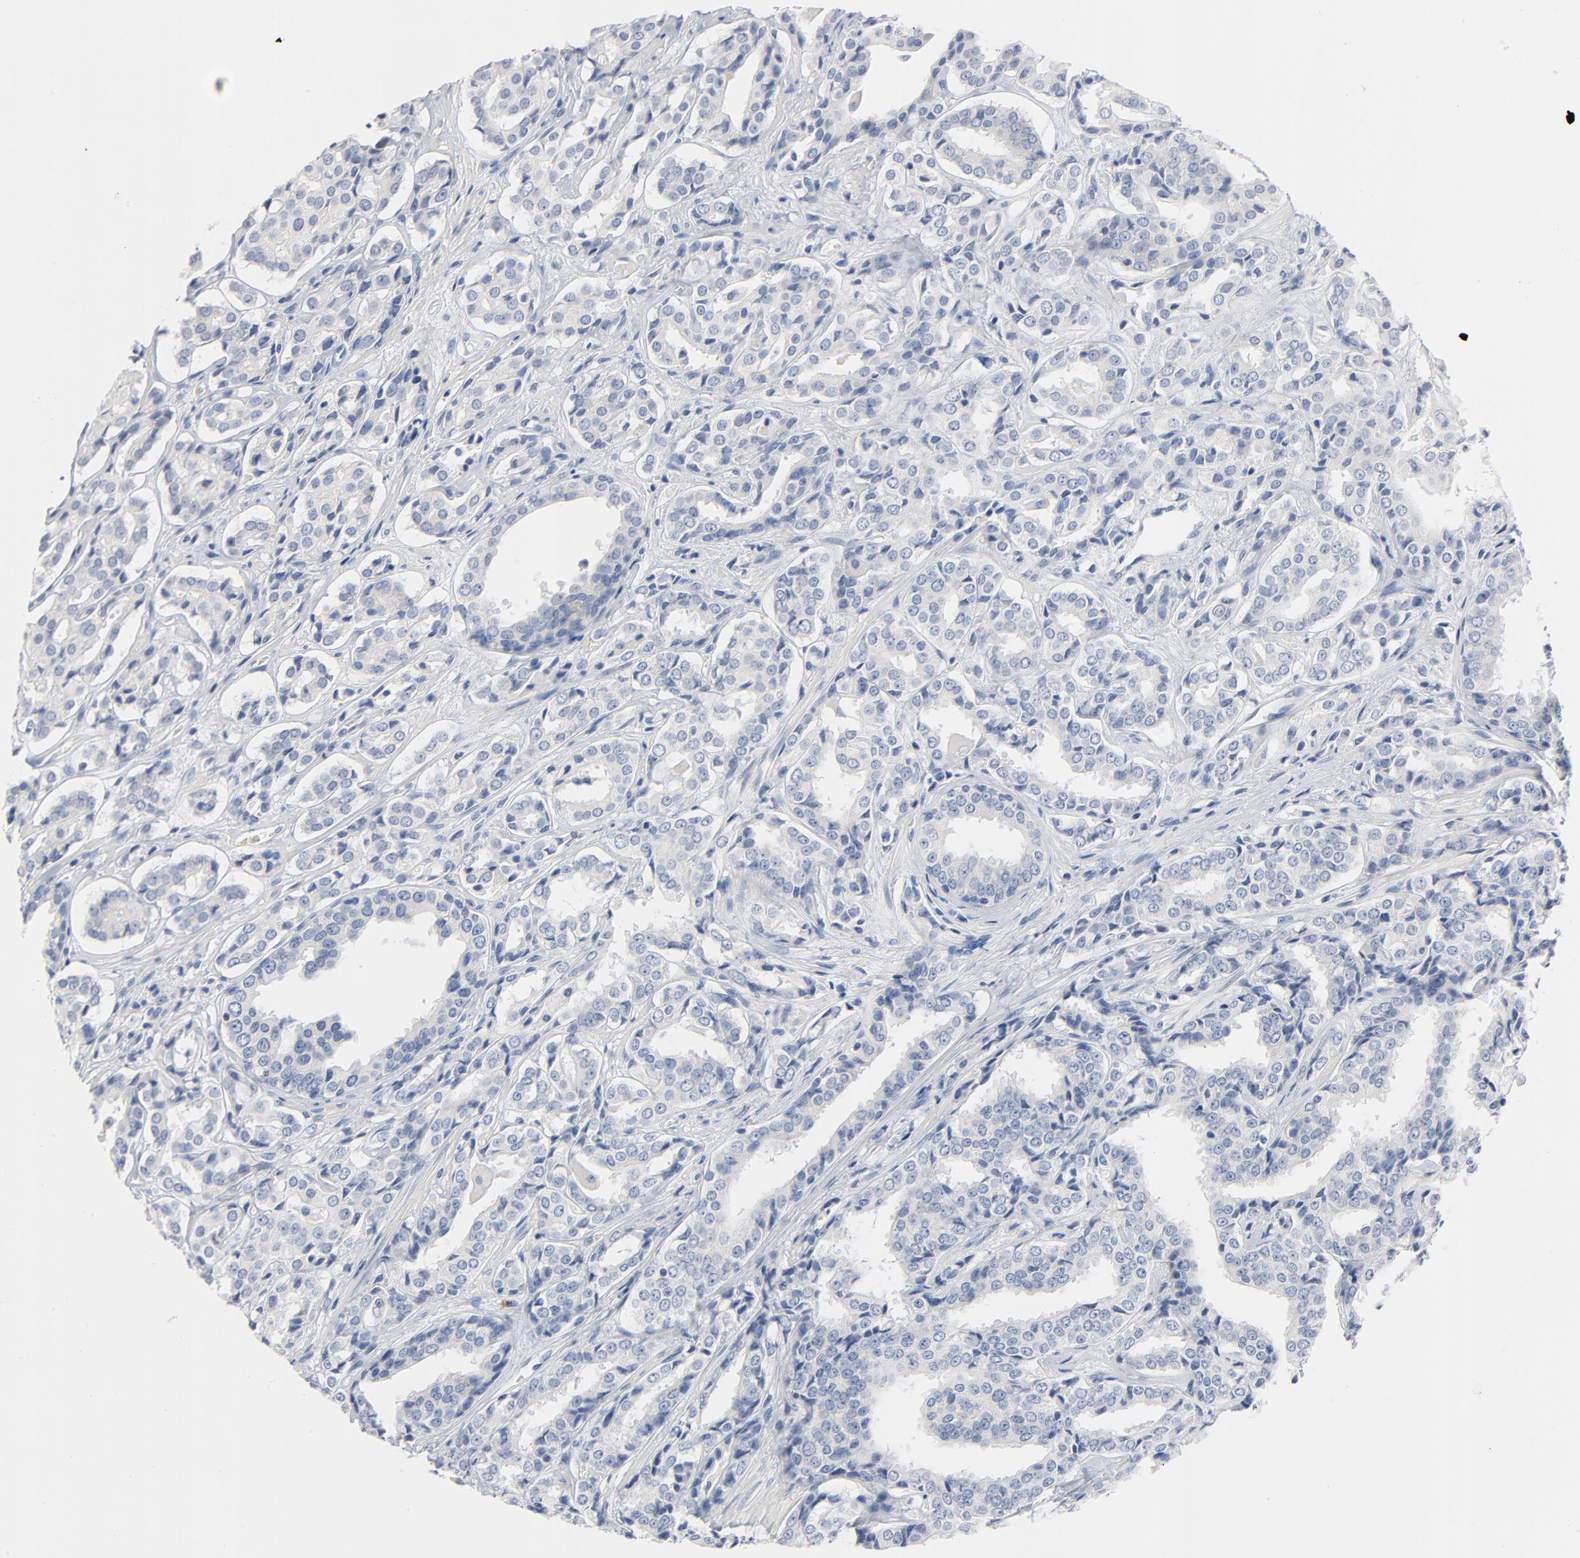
{"staining": {"intensity": "negative", "quantity": "none", "location": "none"}, "tissue": "prostate cancer", "cell_type": "Tumor cells", "image_type": "cancer", "snomed": [{"axis": "morphology", "description": "Adenocarcinoma, Medium grade"}, {"axis": "topography", "description": "Prostate"}], "caption": "This is an IHC micrograph of human adenocarcinoma (medium-grade) (prostate). There is no expression in tumor cells.", "gene": "GZMB", "patient": {"sex": "male", "age": 60}}